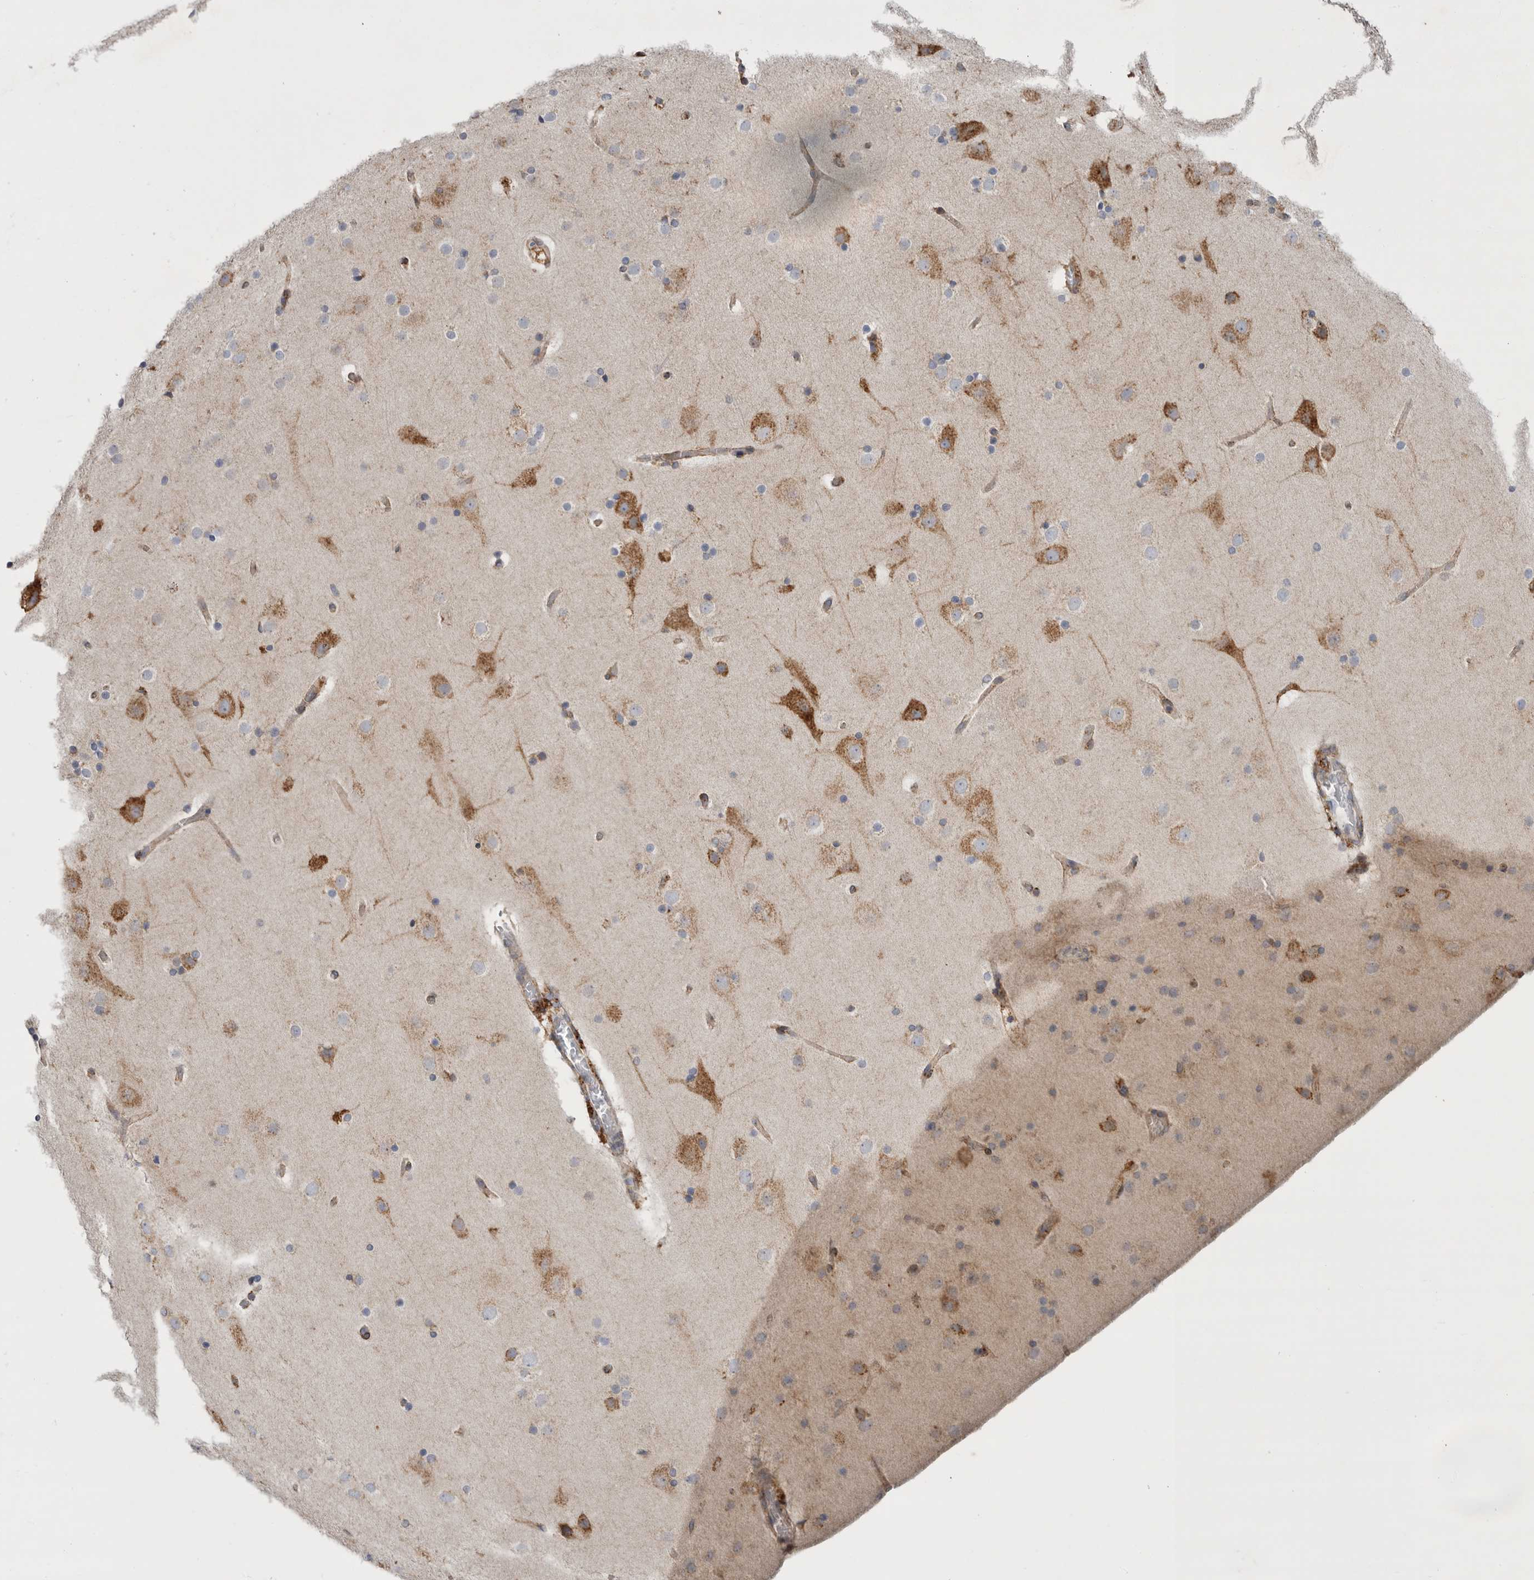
{"staining": {"intensity": "moderate", "quantity": ">75%", "location": "cytoplasmic/membranous"}, "tissue": "cerebral cortex", "cell_type": "Endothelial cells", "image_type": "normal", "snomed": [{"axis": "morphology", "description": "Normal tissue, NOS"}, {"axis": "topography", "description": "Cerebral cortex"}], "caption": "Endothelial cells exhibit medium levels of moderate cytoplasmic/membranous expression in approximately >75% of cells in benign cerebral cortex.", "gene": "GANAB", "patient": {"sex": "male", "age": 57}}